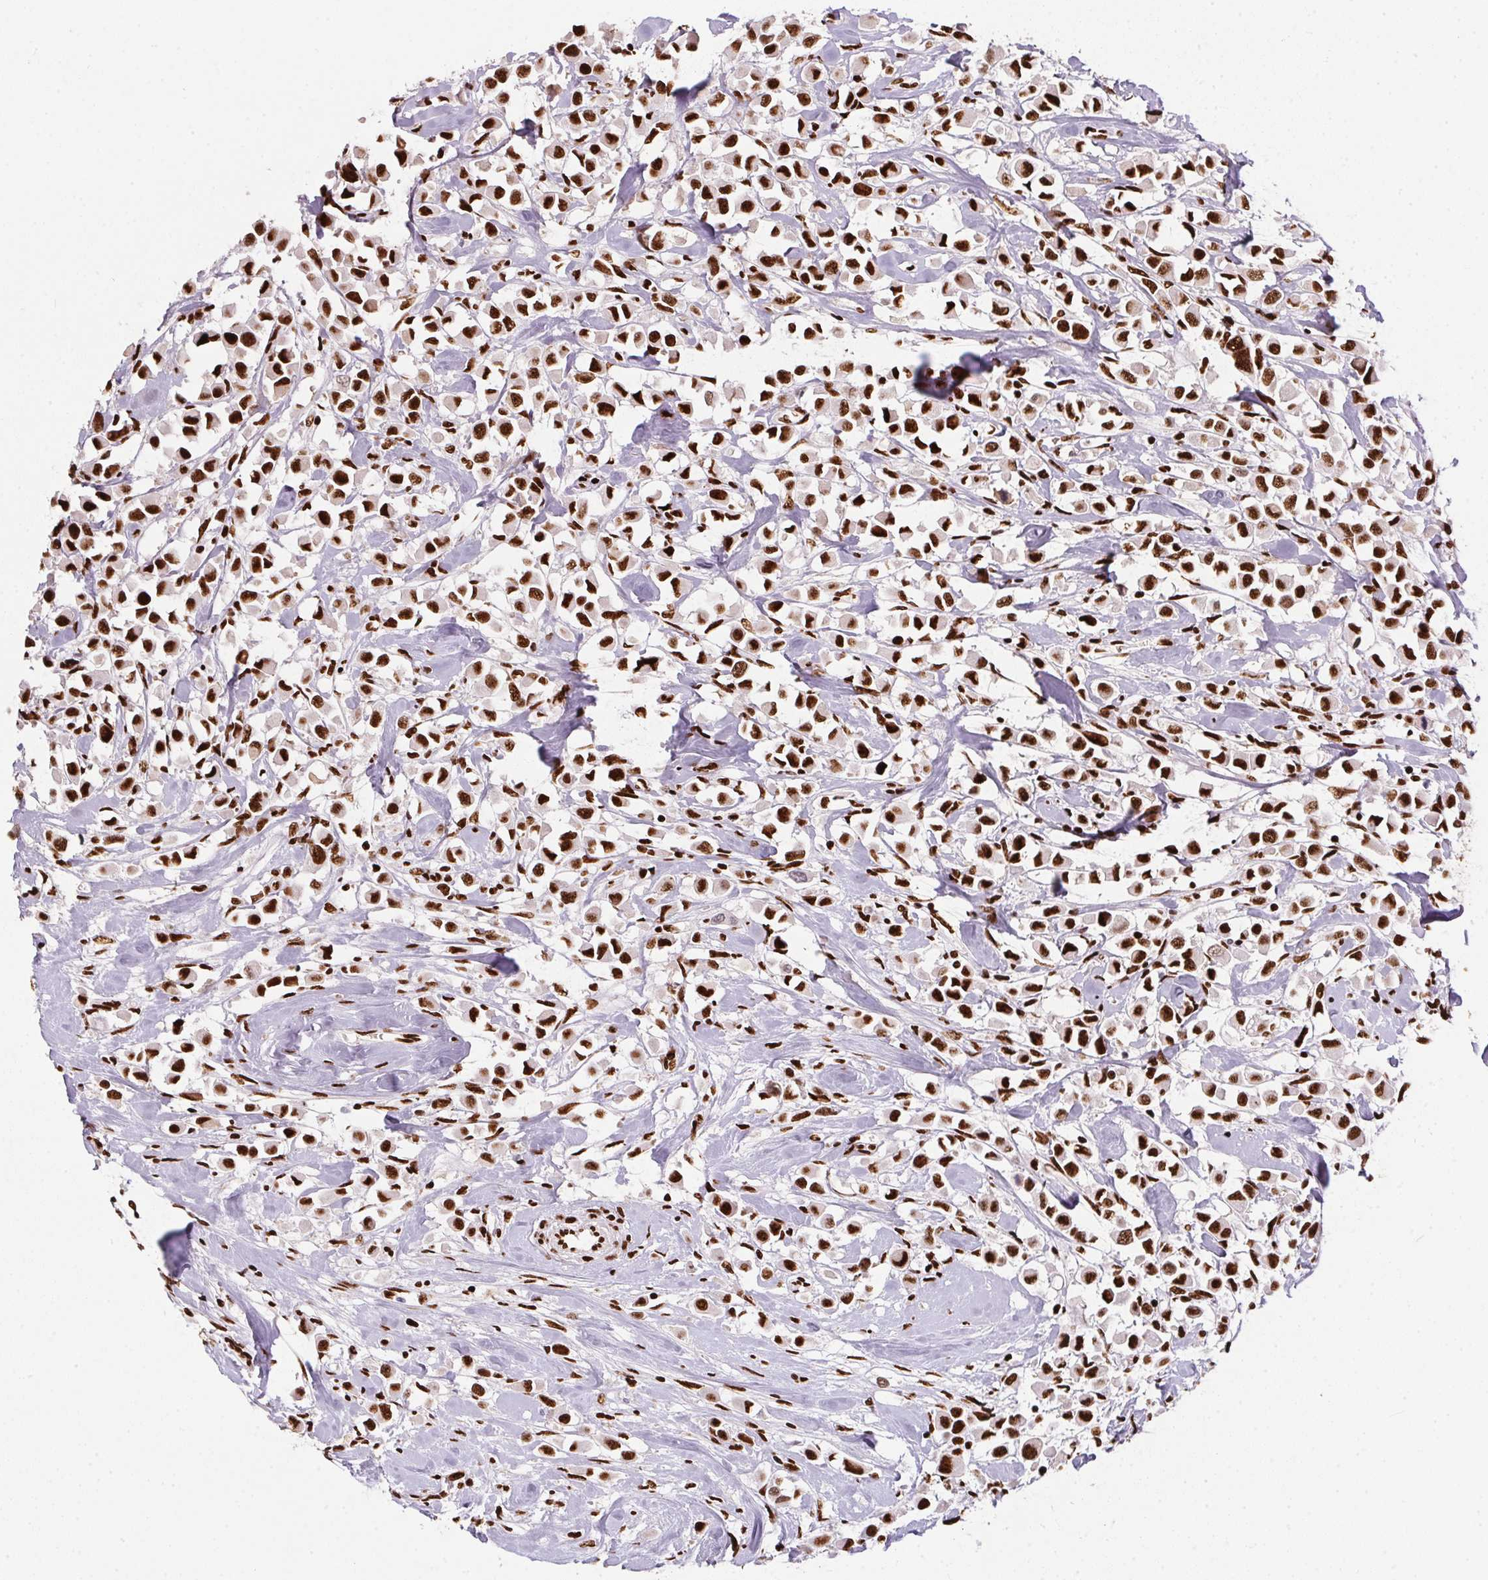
{"staining": {"intensity": "strong", "quantity": ">75%", "location": "nuclear"}, "tissue": "breast cancer", "cell_type": "Tumor cells", "image_type": "cancer", "snomed": [{"axis": "morphology", "description": "Duct carcinoma"}, {"axis": "topography", "description": "Breast"}], "caption": "Breast cancer (invasive ductal carcinoma) tissue shows strong nuclear expression in about >75% of tumor cells", "gene": "PAGE3", "patient": {"sex": "female", "age": 61}}